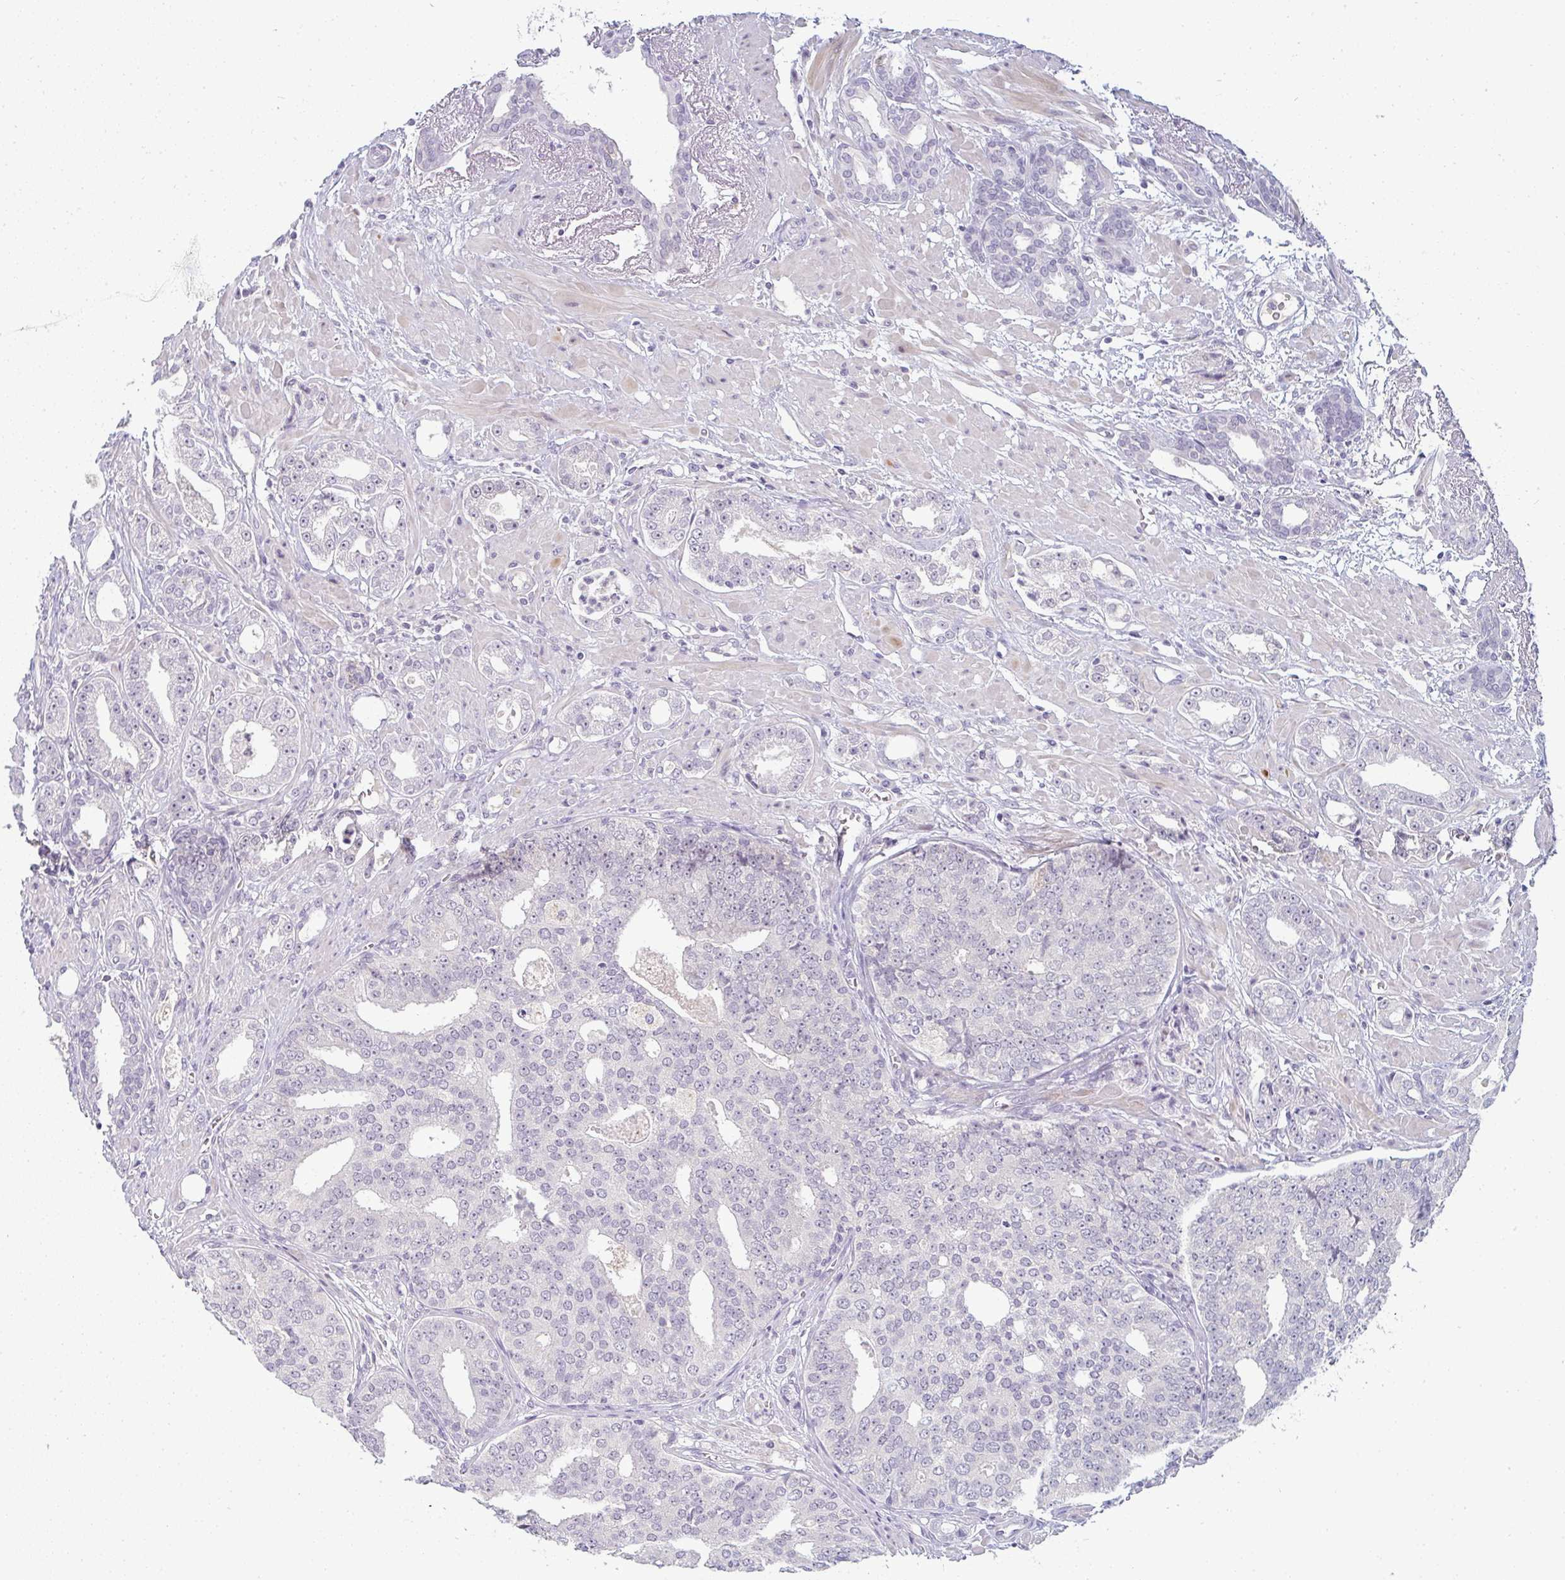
{"staining": {"intensity": "negative", "quantity": "none", "location": "none"}, "tissue": "prostate cancer", "cell_type": "Tumor cells", "image_type": "cancer", "snomed": [{"axis": "morphology", "description": "Adenocarcinoma, High grade"}, {"axis": "topography", "description": "Prostate"}], "caption": "Immunohistochemical staining of prostate cancer (adenocarcinoma (high-grade)) displays no significant expression in tumor cells.", "gene": "PPFIA4", "patient": {"sex": "male", "age": 71}}